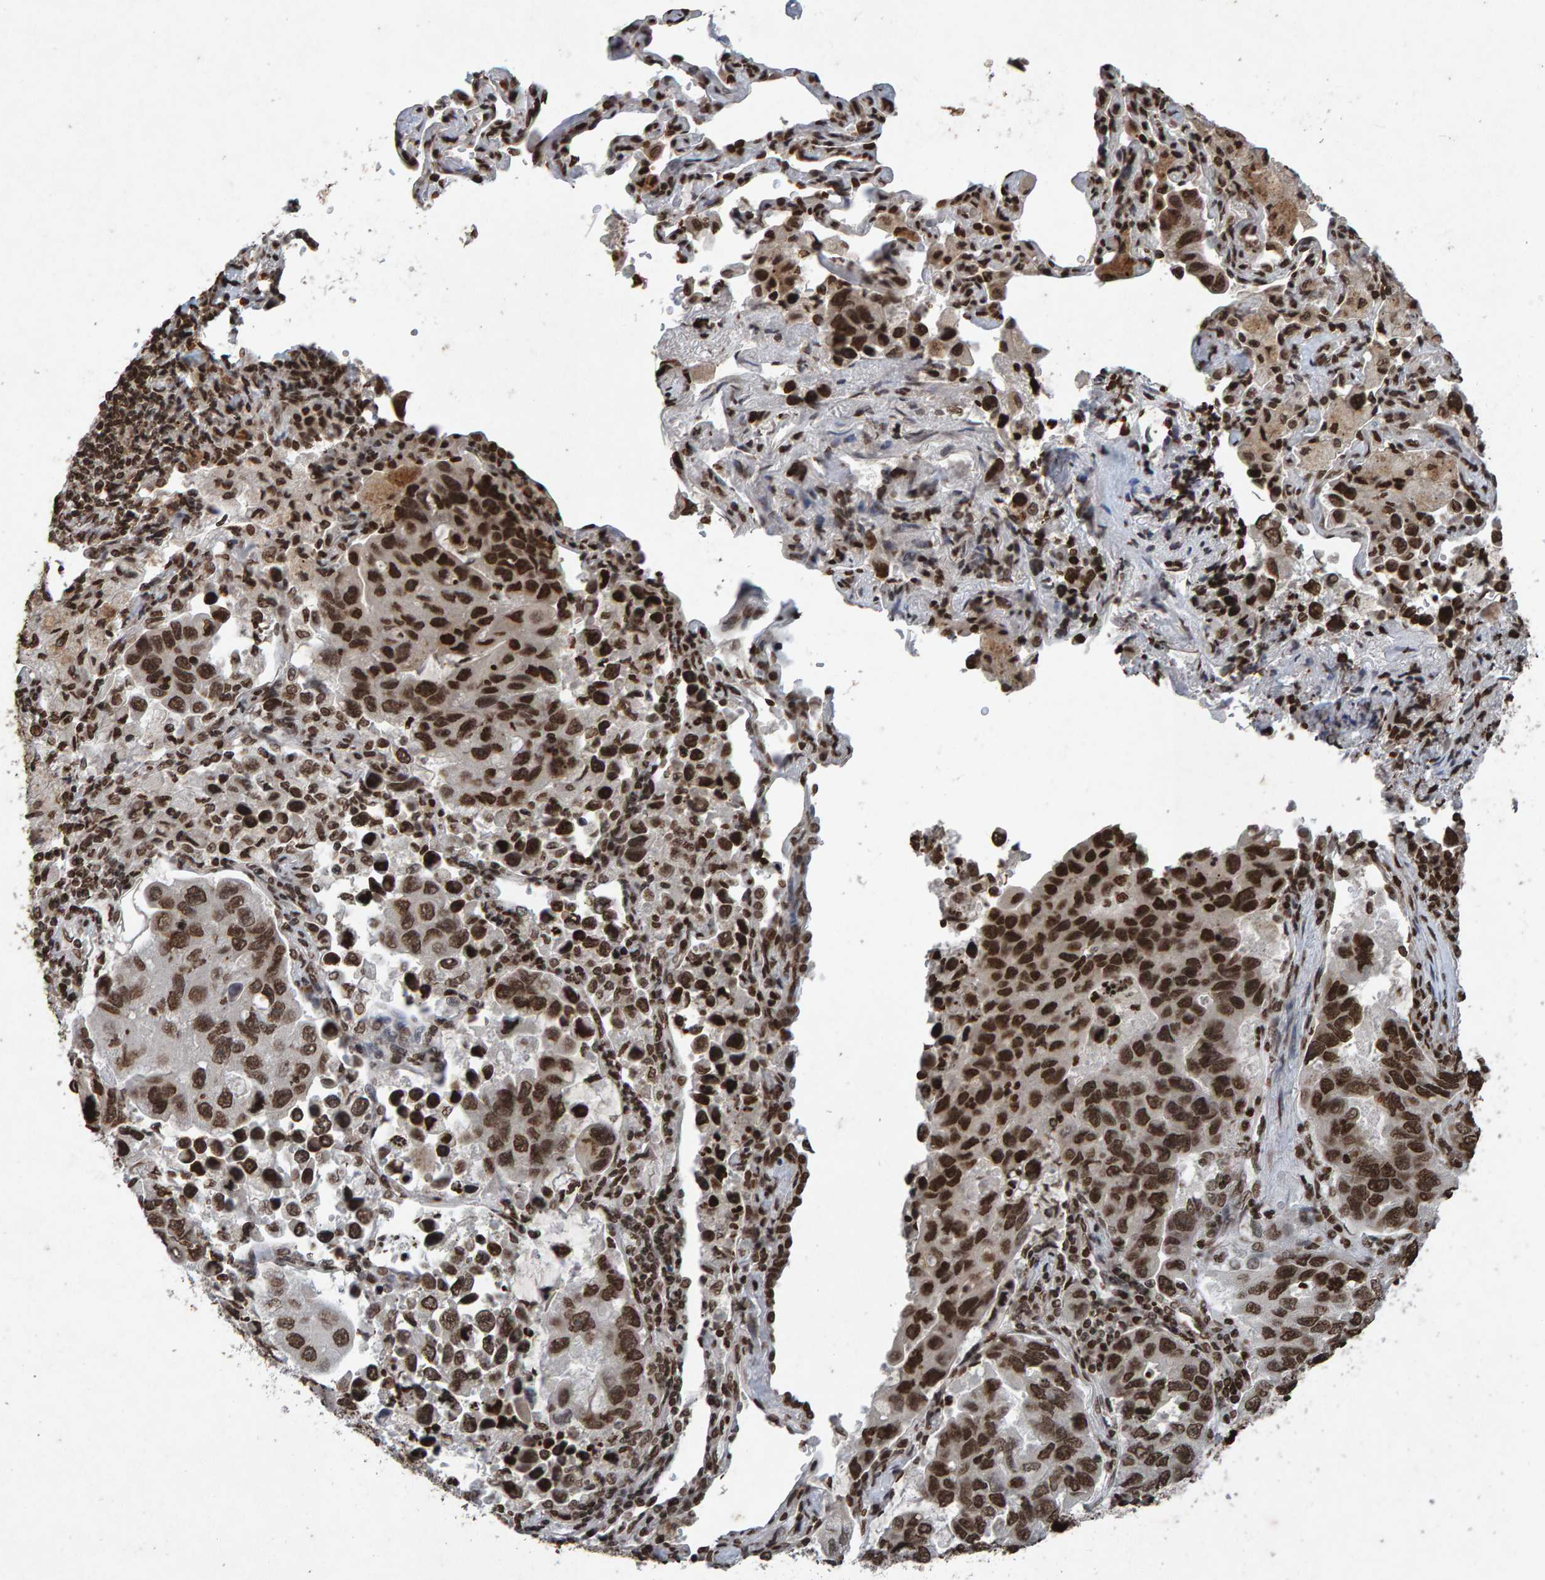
{"staining": {"intensity": "strong", "quantity": ">75%", "location": "nuclear"}, "tissue": "lung cancer", "cell_type": "Tumor cells", "image_type": "cancer", "snomed": [{"axis": "morphology", "description": "Adenocarcinoma, NOS"}, {"axis": "topography", "description": "Lung"}], "caption": "The immunohistochemical stain highlights strong nuclear positivity in tumor cells of adenocarcinoma (lung) tissue. The staining was performed using DAB, with brown indicating positive protein expression. Nuclei are stained blue with hematoxylin.", "gene": "H2AZ1", "patient": {"sex": "male", "age": 64}}